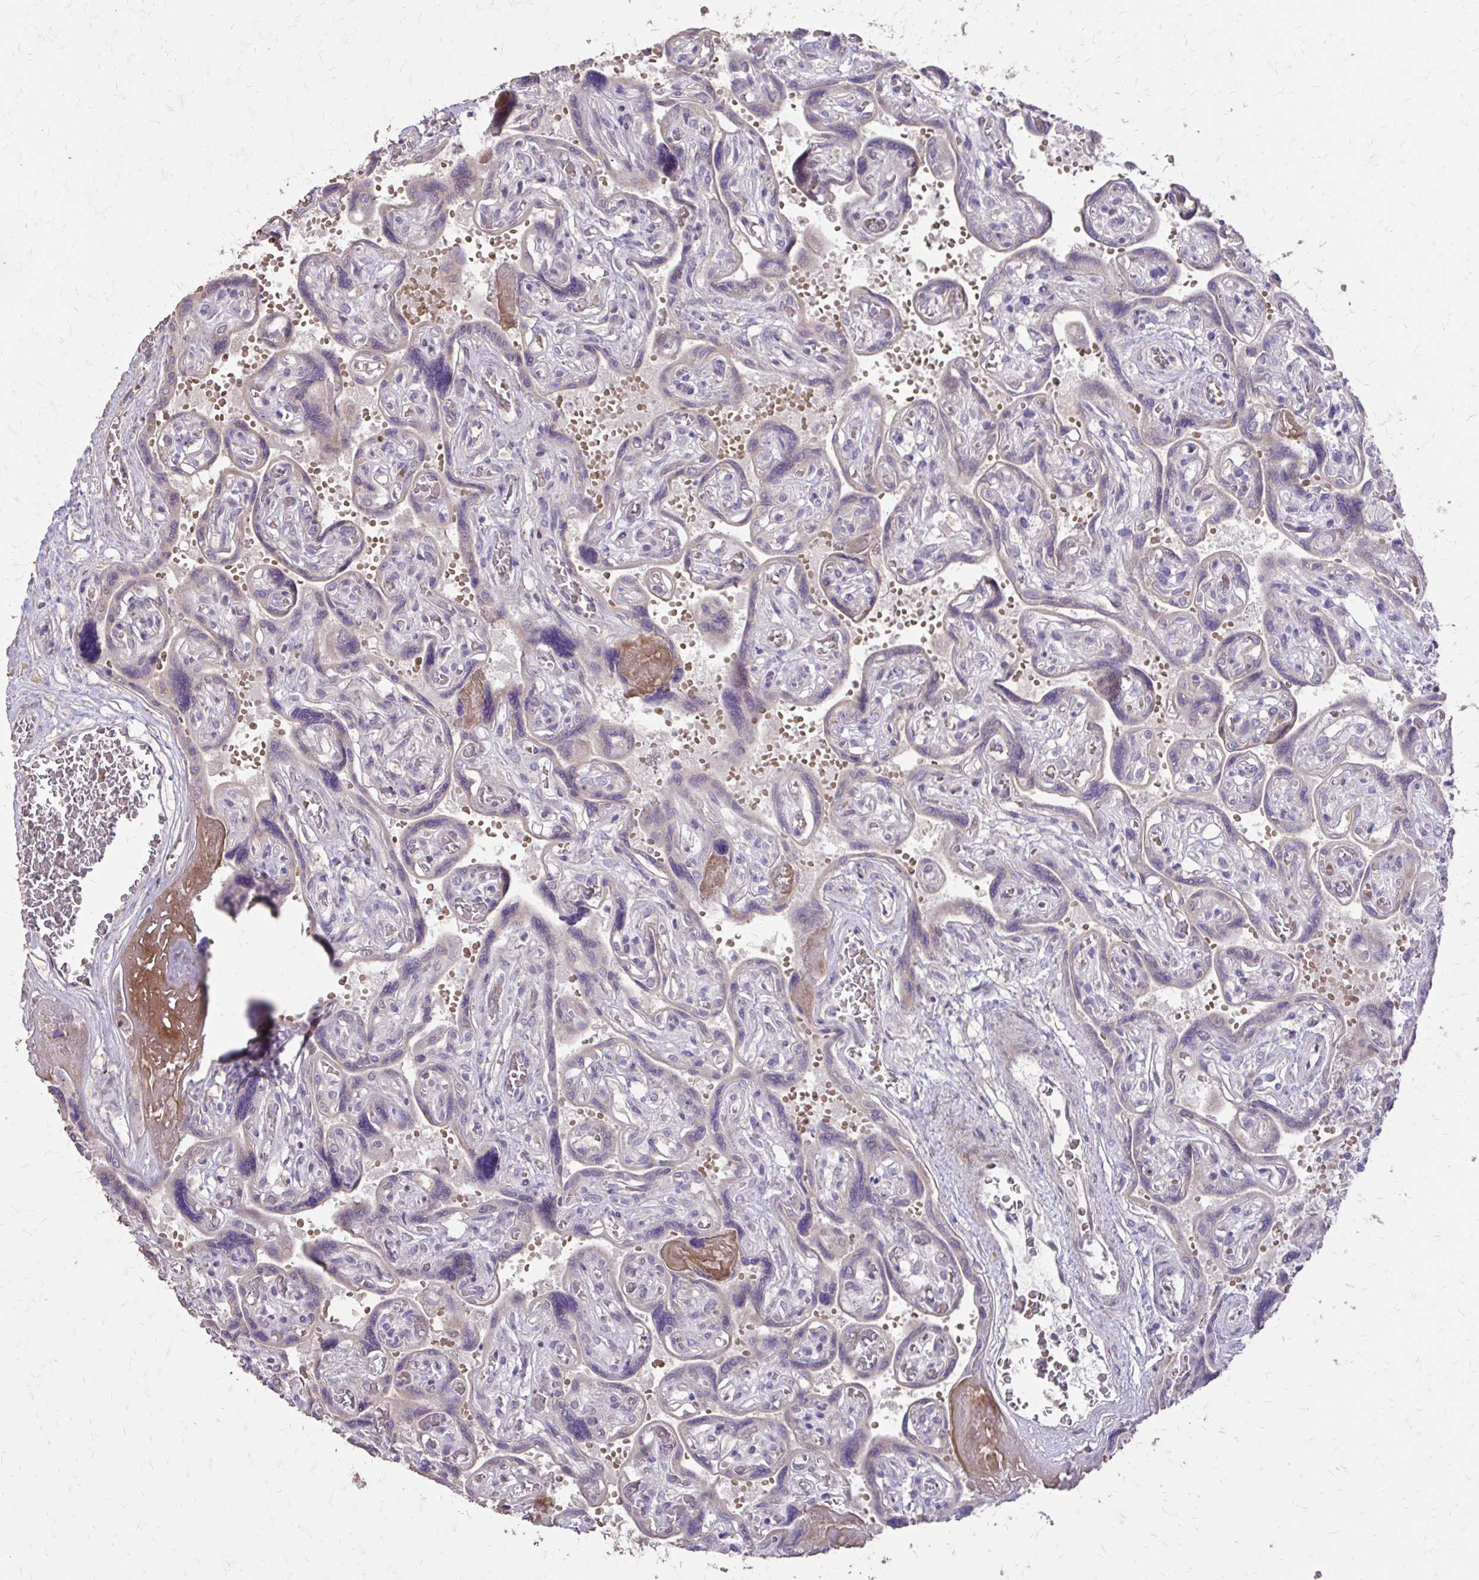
{"staining": {"intensity": "weak", "quantity": "<25%", "location": "cytoplasmic/membranous"}, "tissue": "placenta", "cell_type": "Decidual cells", "image_type": "normal", "snomed": [{"axis": "morphology", "description": "Normal tissue, NOS"}, {"axis": "topography", "description": "Placenta"}], "caption": "Immunohistochemical staining of benign human placenta shows no significant positivity in decidual cells. Nuclei are stained in blue.", "gene": "MYORG", "patient": {"sex": "female", "age": 32}}